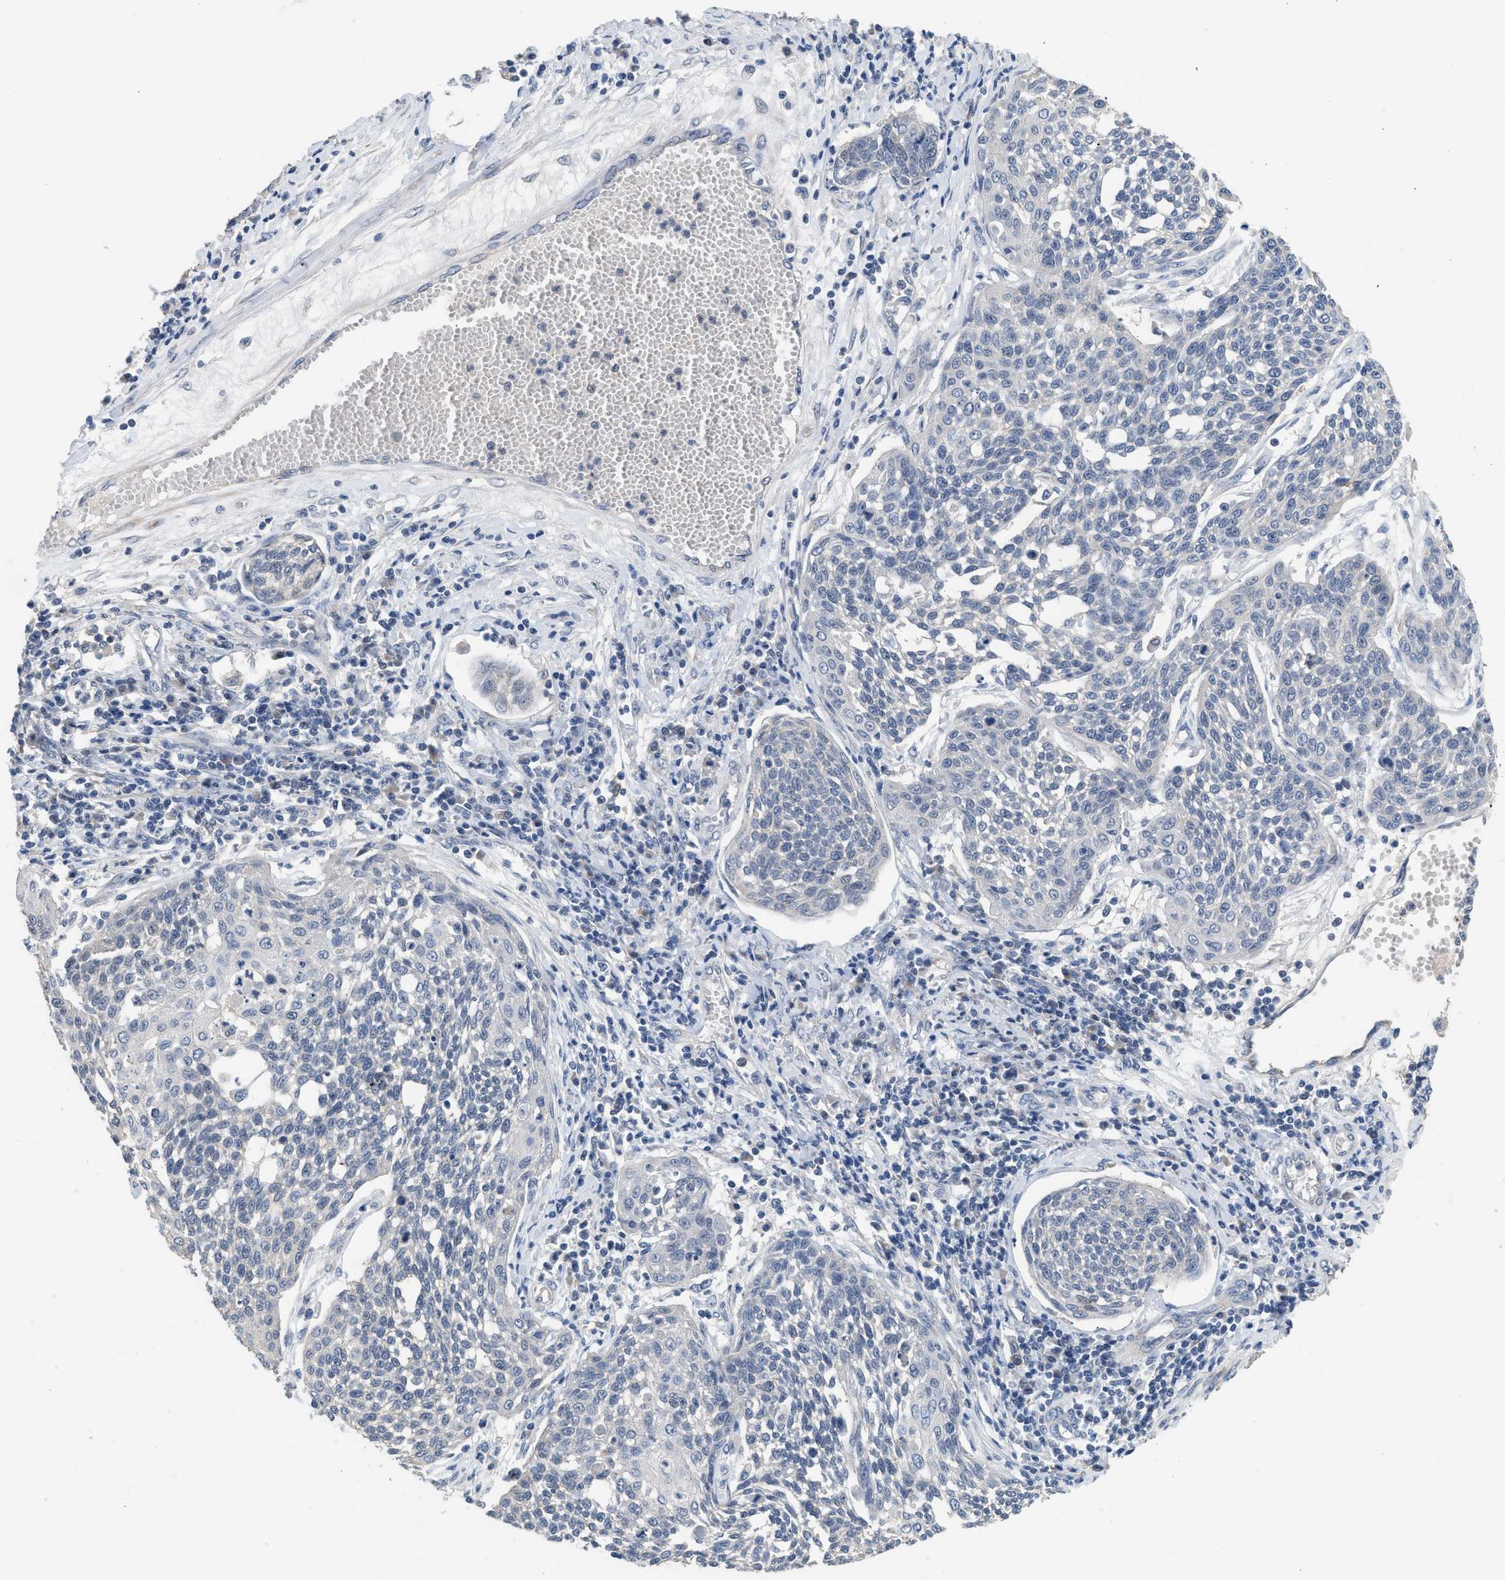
{"staining": {"intensity": "negative", "quantity": "none", "location": "none"}, "tissue": "cervical cancer", "cell_type": "Tumor cells", "image_type": "cancer", "snomed": [{"axis": "morphology", "description": "Squamous cell carcinoma, NOS"}, {"axis": "topography", "description": "Cervix"}], "caption": "This is a image of immunohistochemistry staining of cervical cancer, which shows no positivity in tumor cells.", "gene": "CSF3R", "patient": {"sex": "female", "age": 34}}